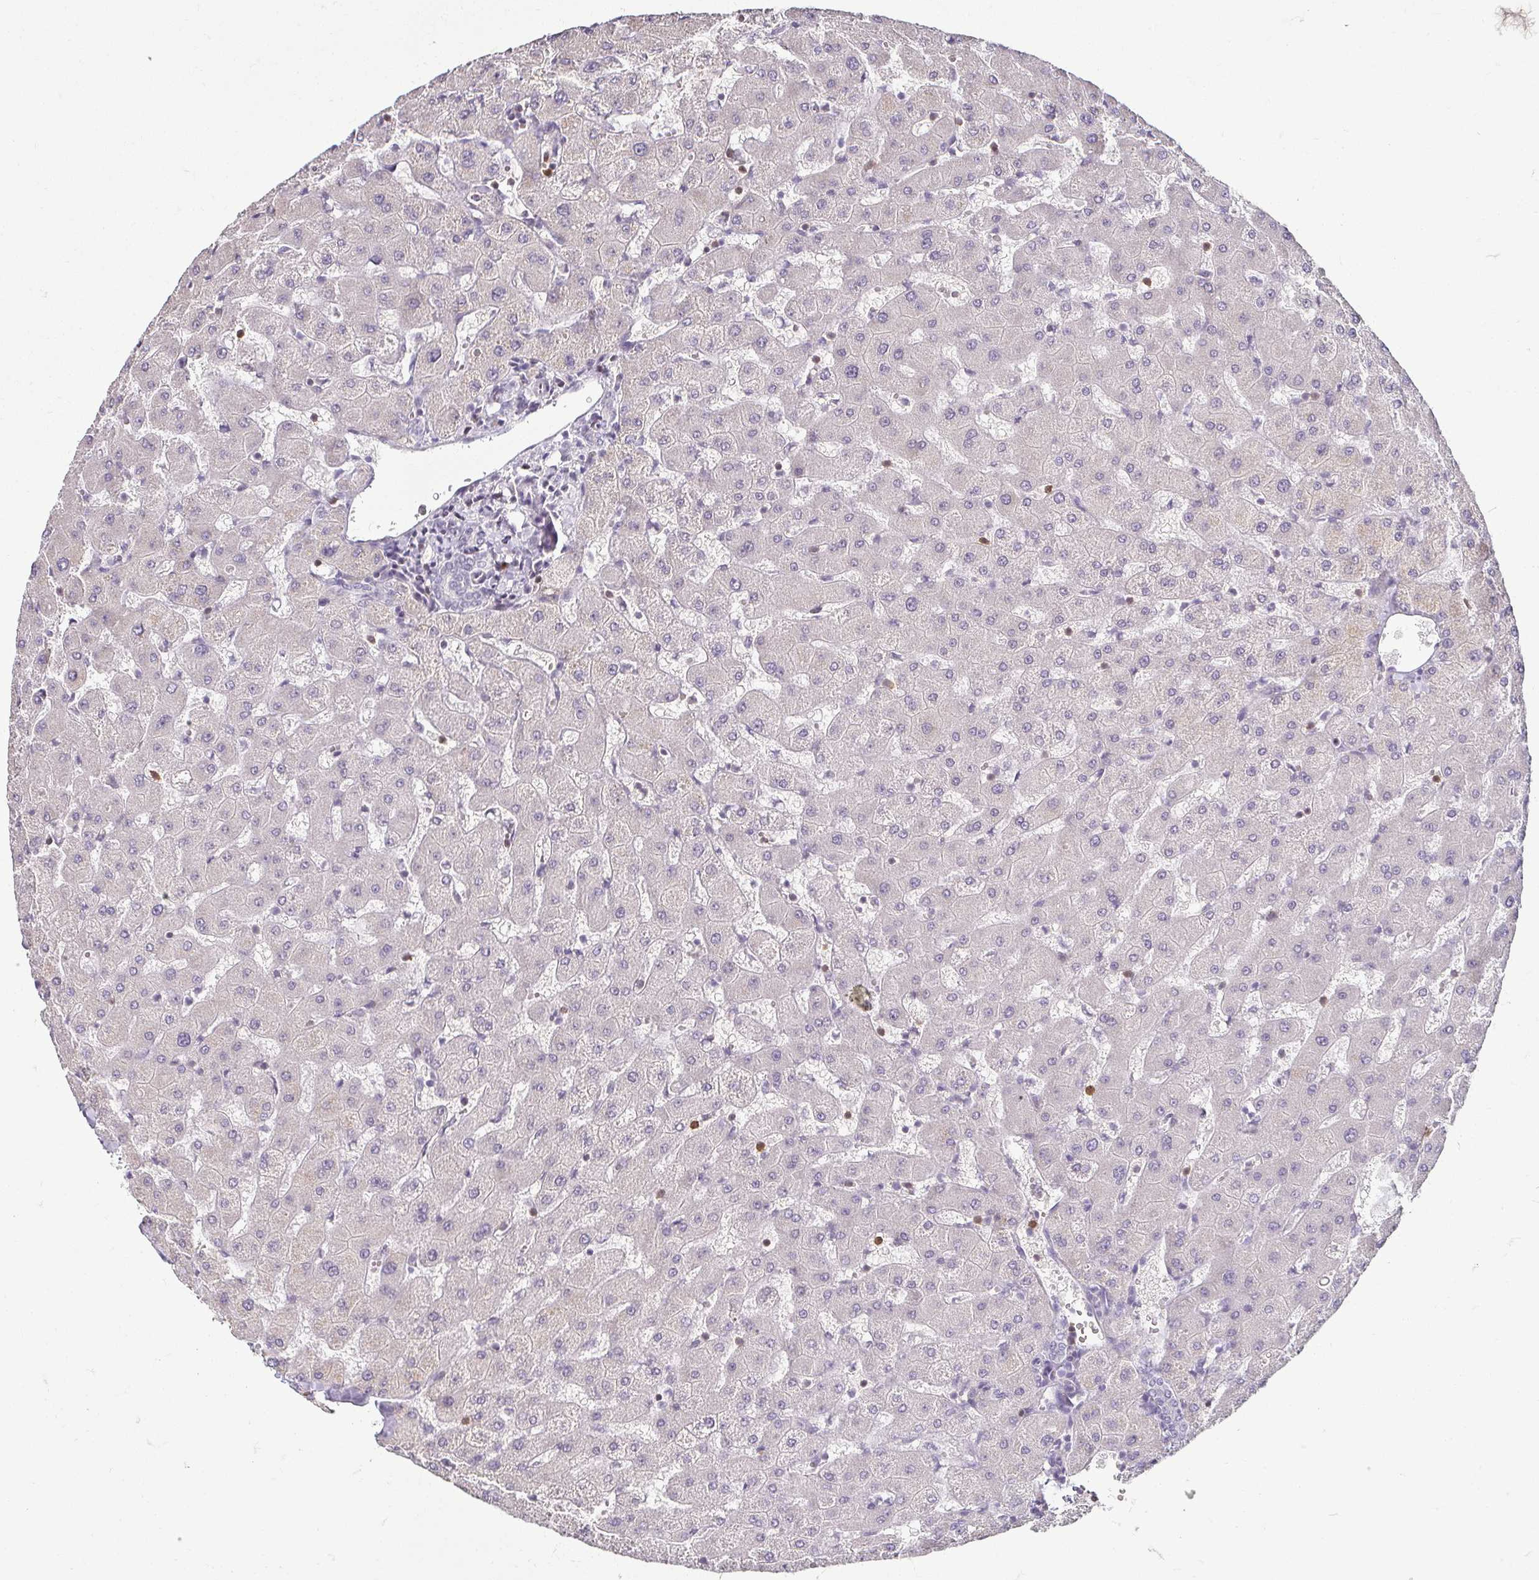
{"staining": {"intensity": "negative", "quantity": "none", "location": "none"}, "tissue": "liver", "cell_type": "Cholangiocytes", "image_type": "normal", "snomed": [{"axis": "morphology", "description": "Normal tissue, NOS"}, {"axis": "topography", "description": "Liver"}], "caption": "Cholangiocytes are negative for protein expression in unremarkable human liver. Nuclei are stained in blue.", "gene": "HOPX", "patient": {"sex": "female", "age": 63}}